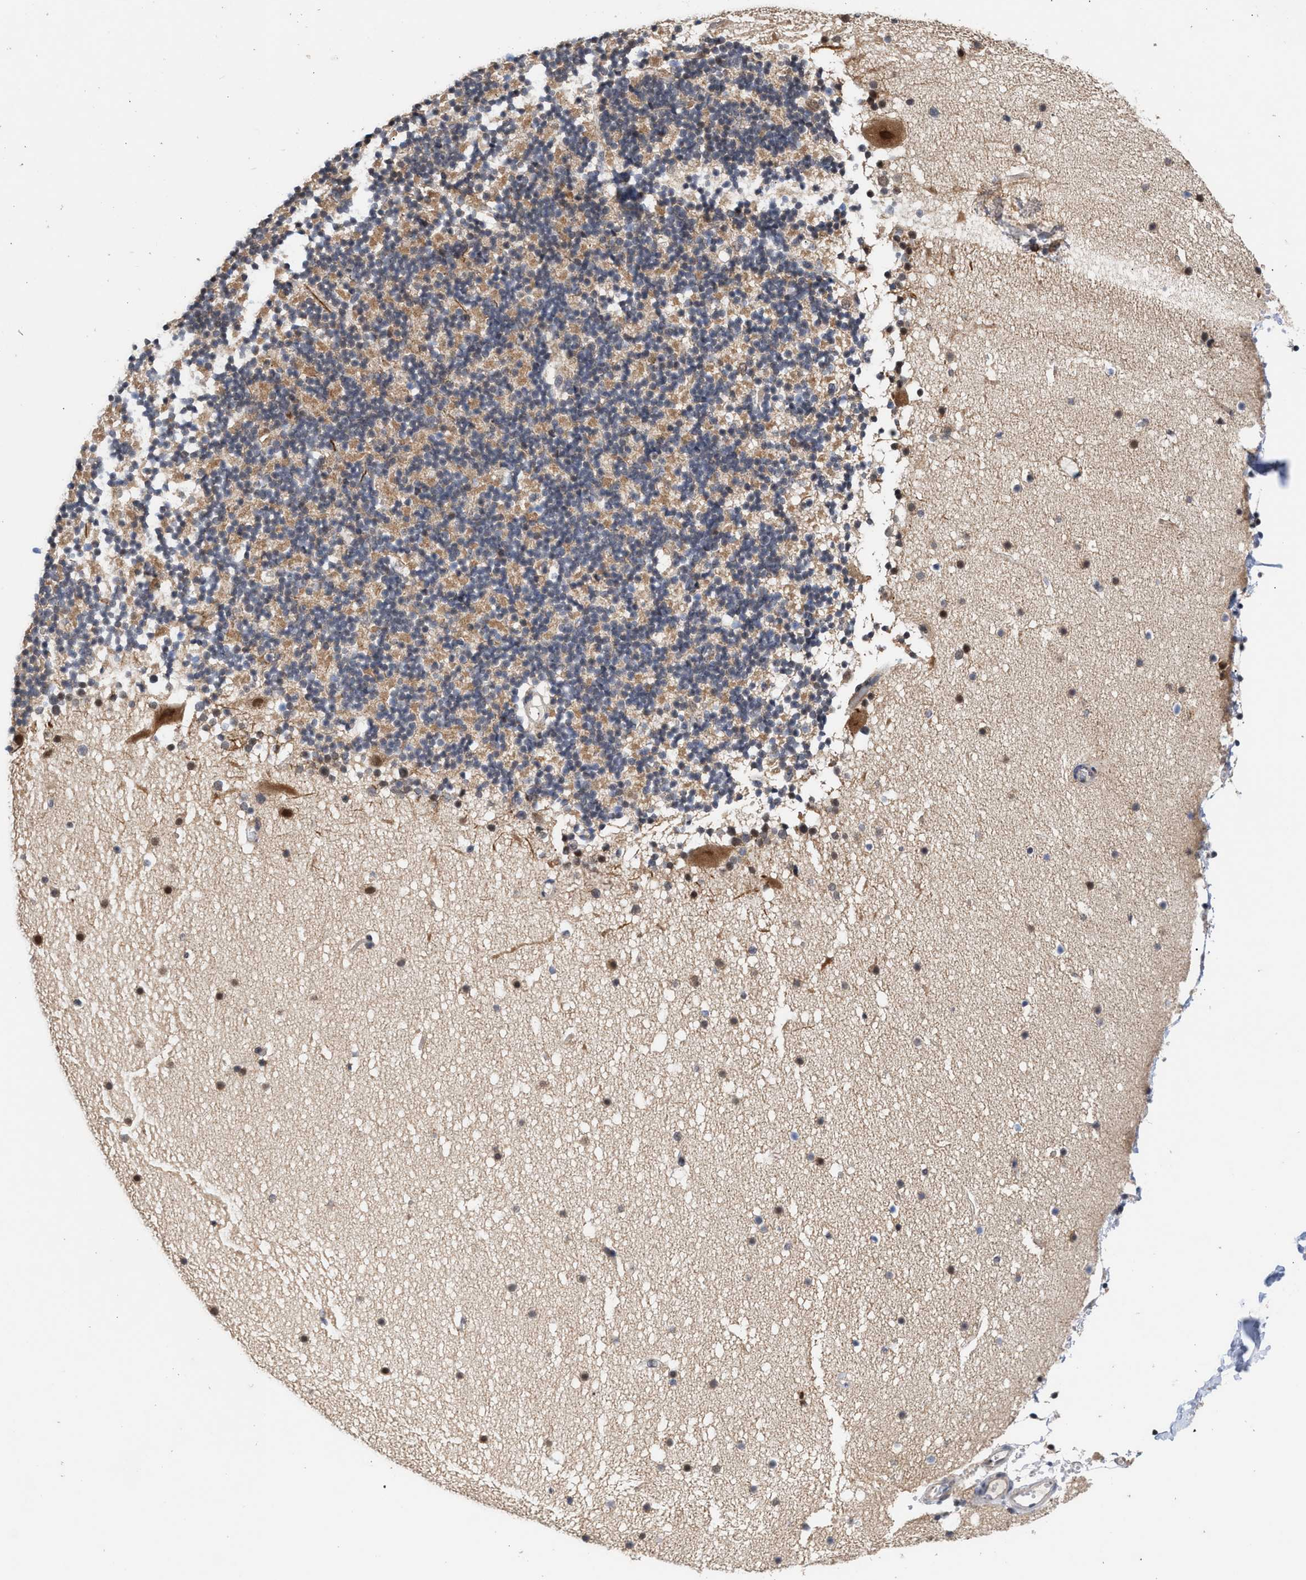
{"staining": {"intensity": "weak", "quantity": ">75%", "location": "cytoplasmic/membranous"}, "tissue": "cerebellum", "cell_type": "Cells in granular layer", "image_type": "normal", "snomed": [{"axis": "morphology", "description": "Normal tissue, NOS"}, {"axis": "topography", "description": "Cerebellum"}], "caption": "A low amount of weak cytoplasmic/membranous staining is seen in approximately >75% of cells in granular layer in normal cerebellum. (DAB (3,3'-diaminobenzidine) IHC with brightfield microscopy, high magnification).", "gene": "MKNK2", "patient": {"sex": "male", "age": 57}}